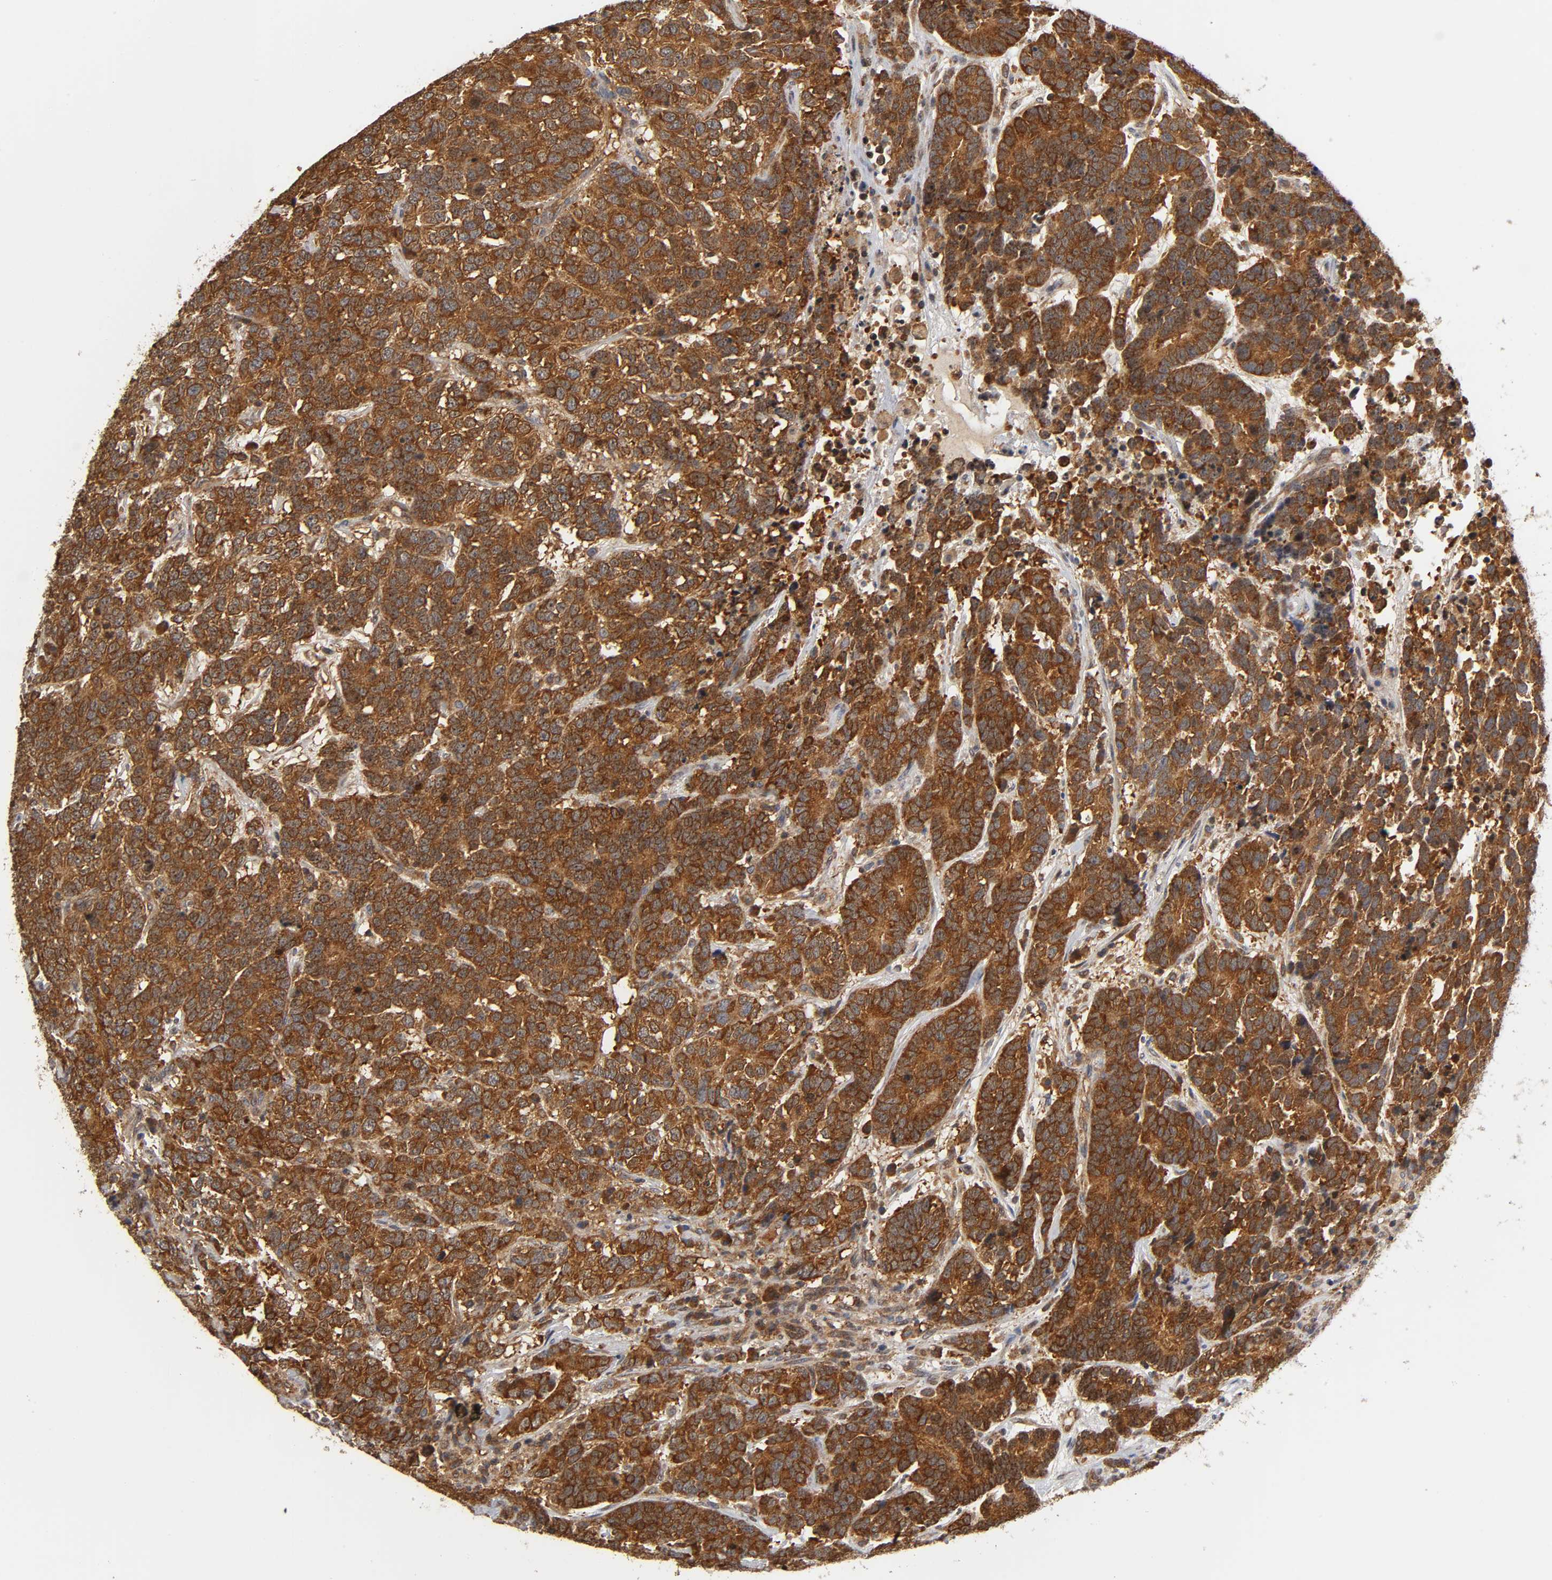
{"staining": {"intensity": "strong", "quantity": ">75%", "location": "cytoplasmic/membranous"}, "tissue": "testis cancer", "cell_type": "Tumor cells", "image_type": "cancer", "snomed": [{"axis": "morphology", "description": "Carcinoma, Embryonal, NOS"}, {"axis": "topography", "description": "Testis"}], "caption": "Testis embryonal carcinoma was stained to show a protein in brown. There is high levels of strong cytoplasmic/membranous staining in approximately >75% of tumor cells.", "gene": "PAFAH1B1", "patient": {"sex": "male", "age": 26}}